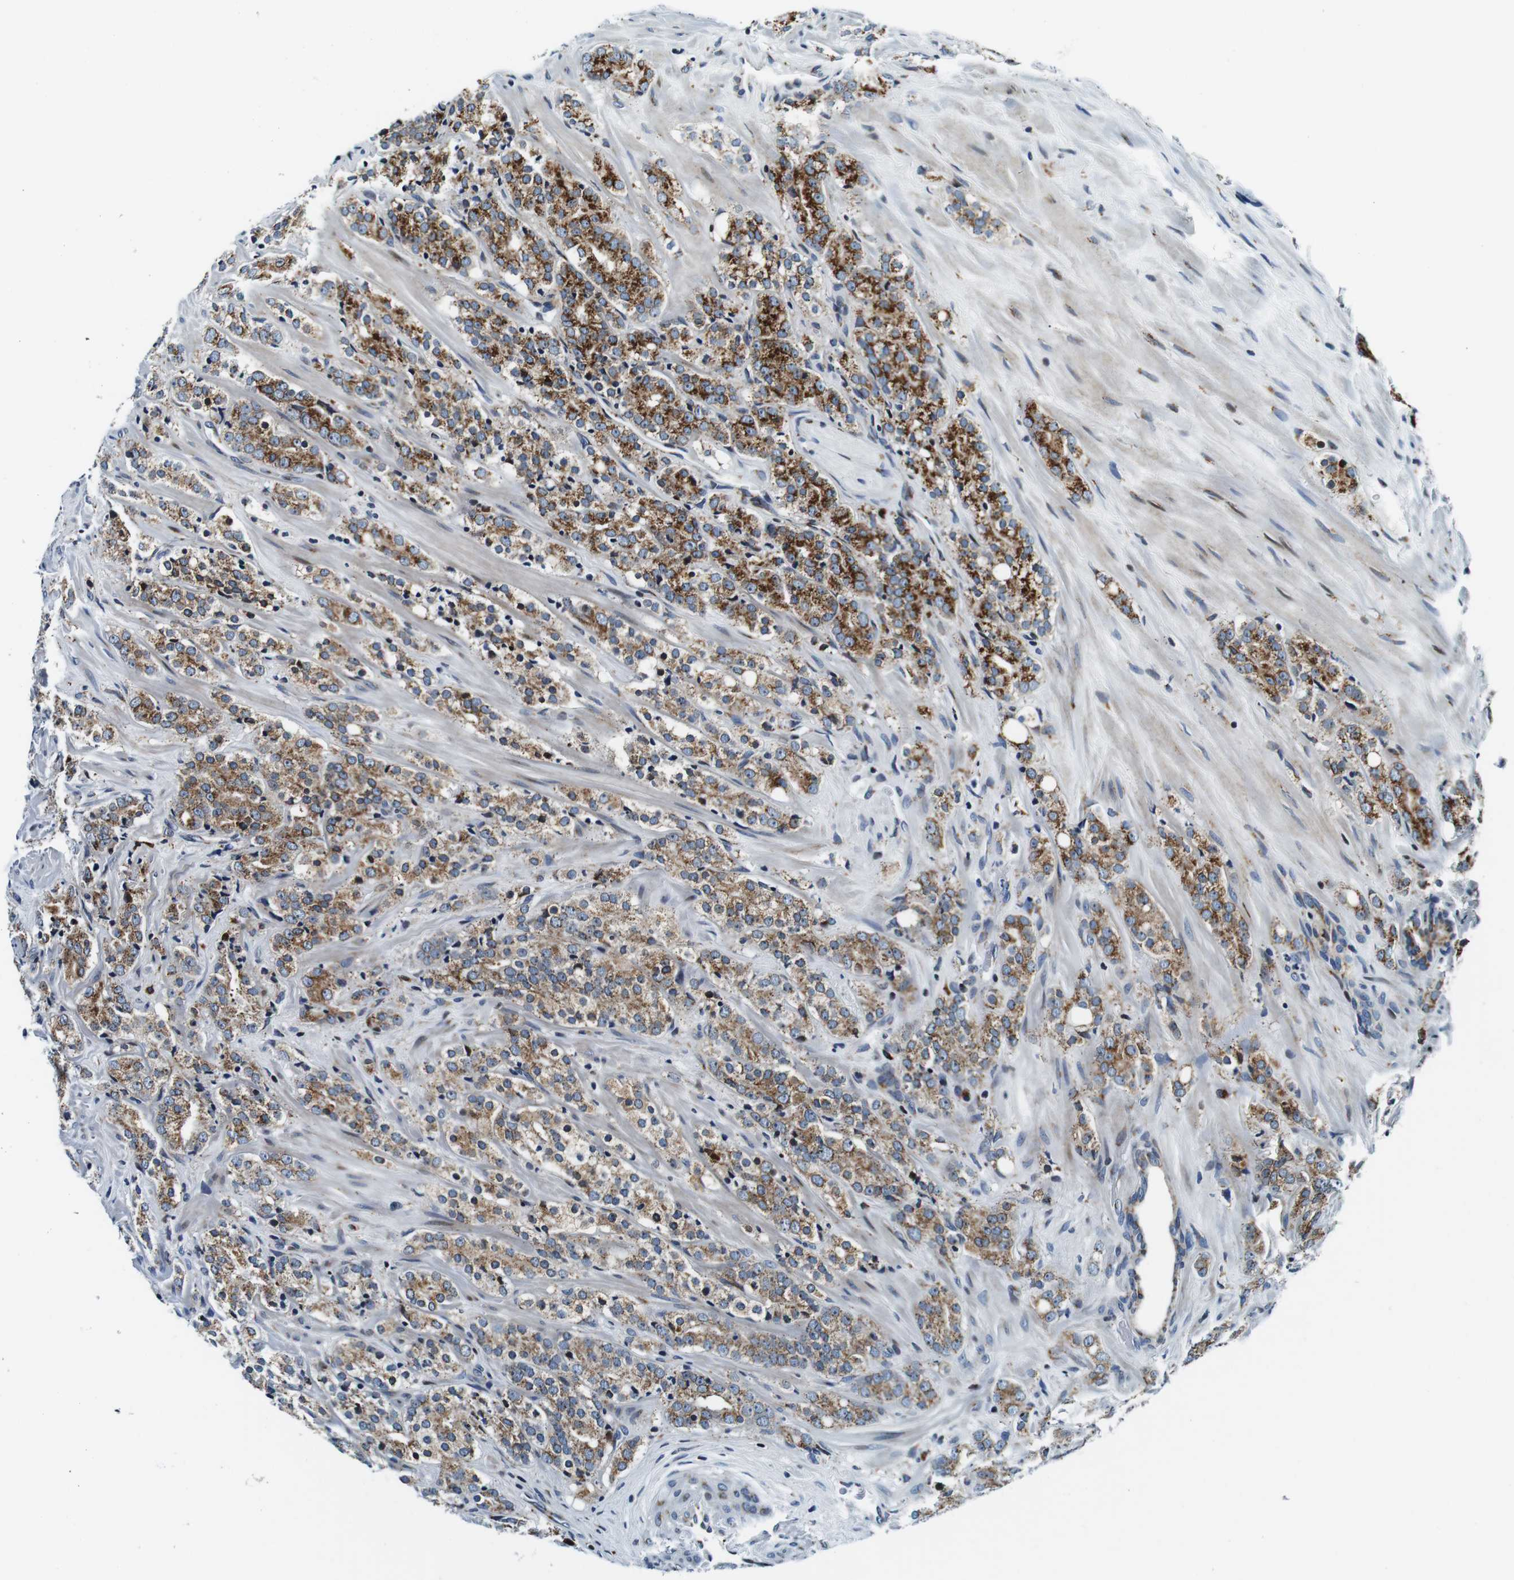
{"staining": {"intensity": "strong", "quantity": ">75%", "location": "cytoplasmic/membranous"}, "tissue": "prostate cancer", "cell_type": "Tumor cells", "image_type": "cancer", "snomed": [{"axis": "morphology", "description": "Adenocarcinoma, High grade"}, {"axis": "topography", "description": "Prostate"}], "caption": "IHC histopathology image of high-grade adenocarcinoma (prostate) stained for a protein (brown), which shows high levels of strong cytoplasmic/membranous staining in approximately >75% of tumor cells.", "gene": "FAR2", "patient": {"sex": "male", "age": 71}}